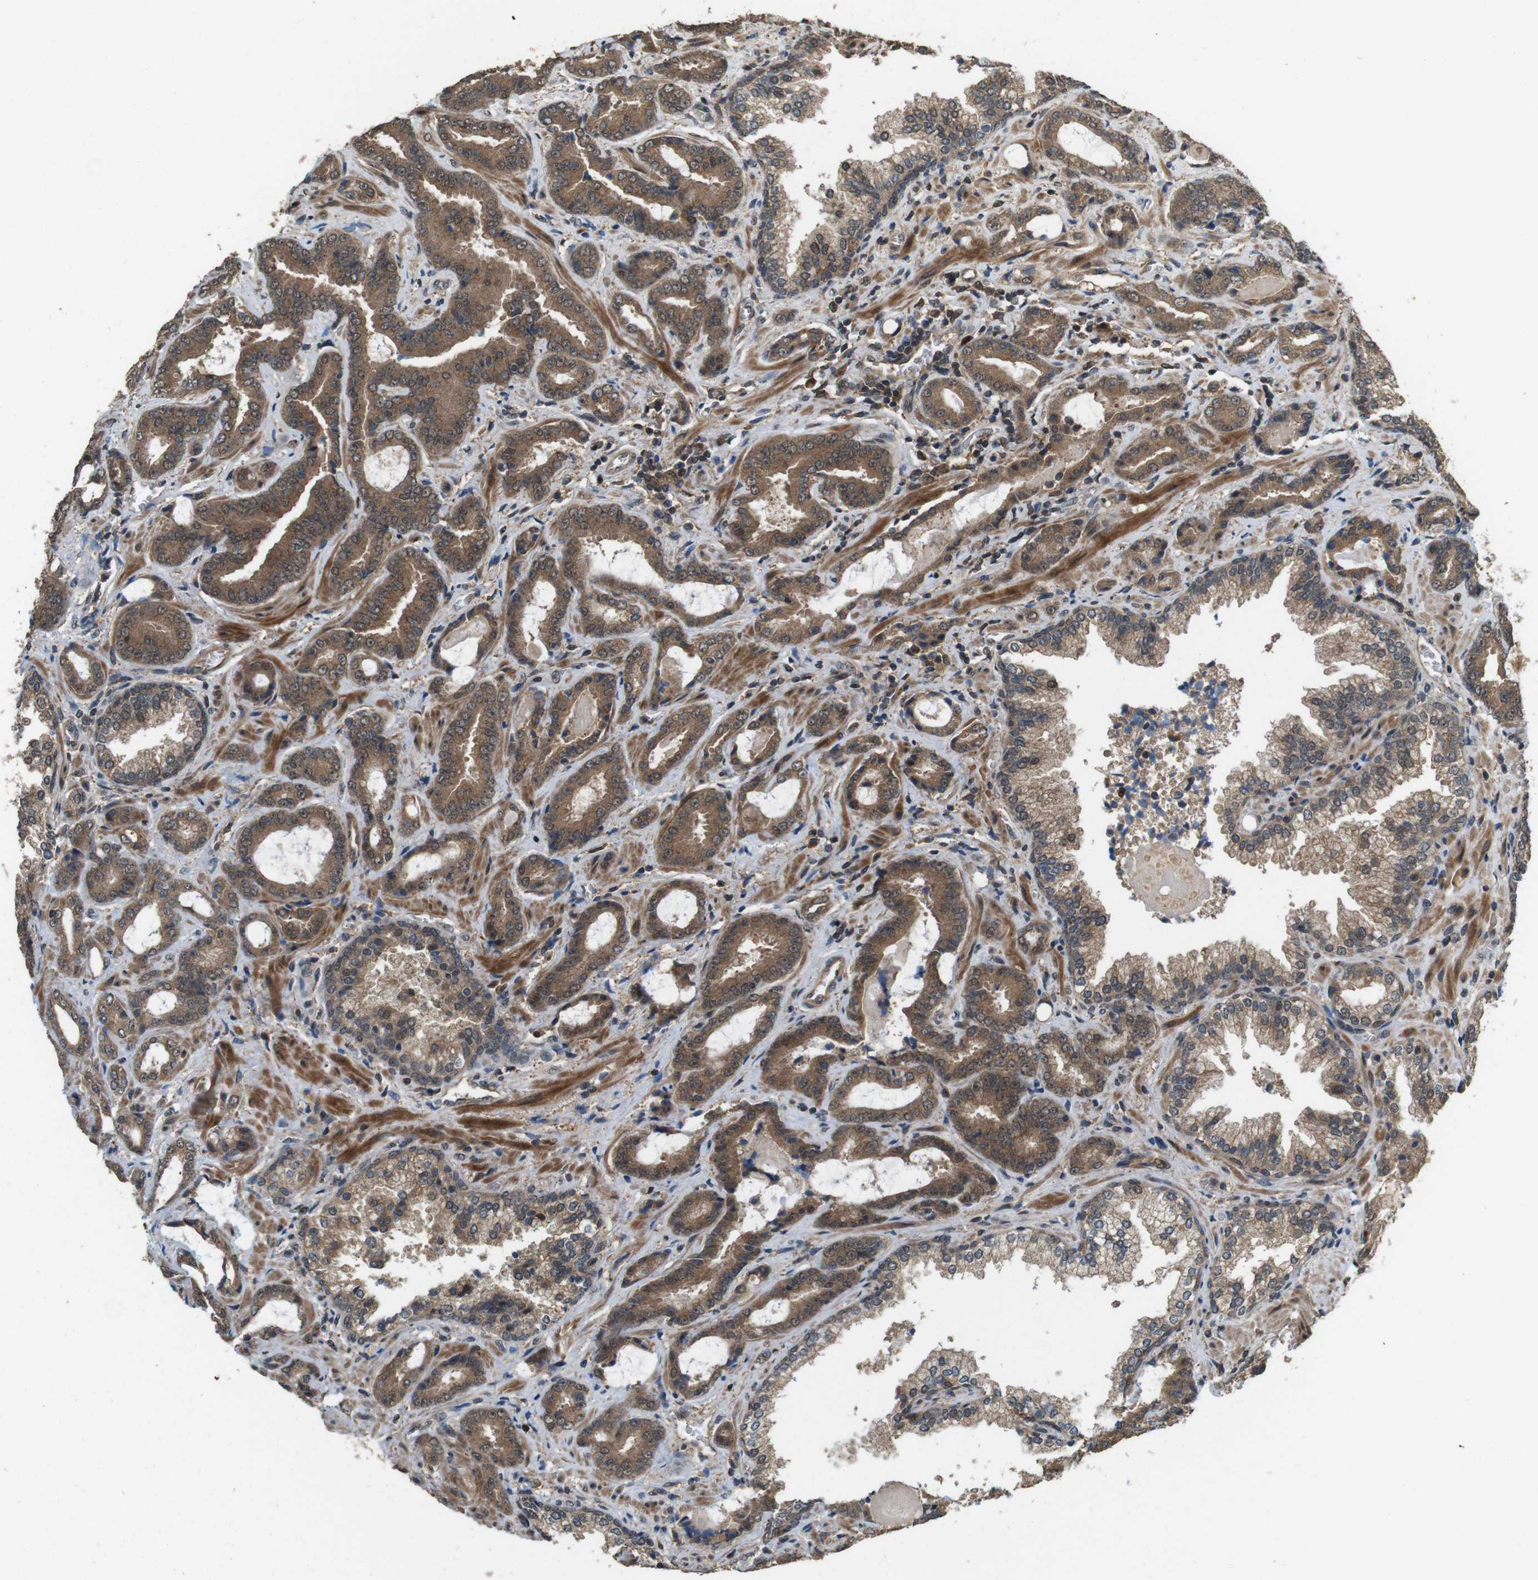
{"staining": {"intensity": "moderate", "quantity": ">75%", "location": "cytoplasmic/membranous"}, "tissue": "prostate cancer", "cell_type": "Tumor cells", "image_type": "cancer", "snomed": [{"axis": "morphology", "description": "Adenocarcinoma, Low grade"}, {"axis": "topography", "description": "Prostate"}], "caption": "Moderate cytoplasmic/membranous positivity for a protein is identified in about >75% of tumor cells of prostate adenocarcinoma (low-grade) using IHC.", "gene": "CDC34", "patient": {"sex": "male", "age": 60}}